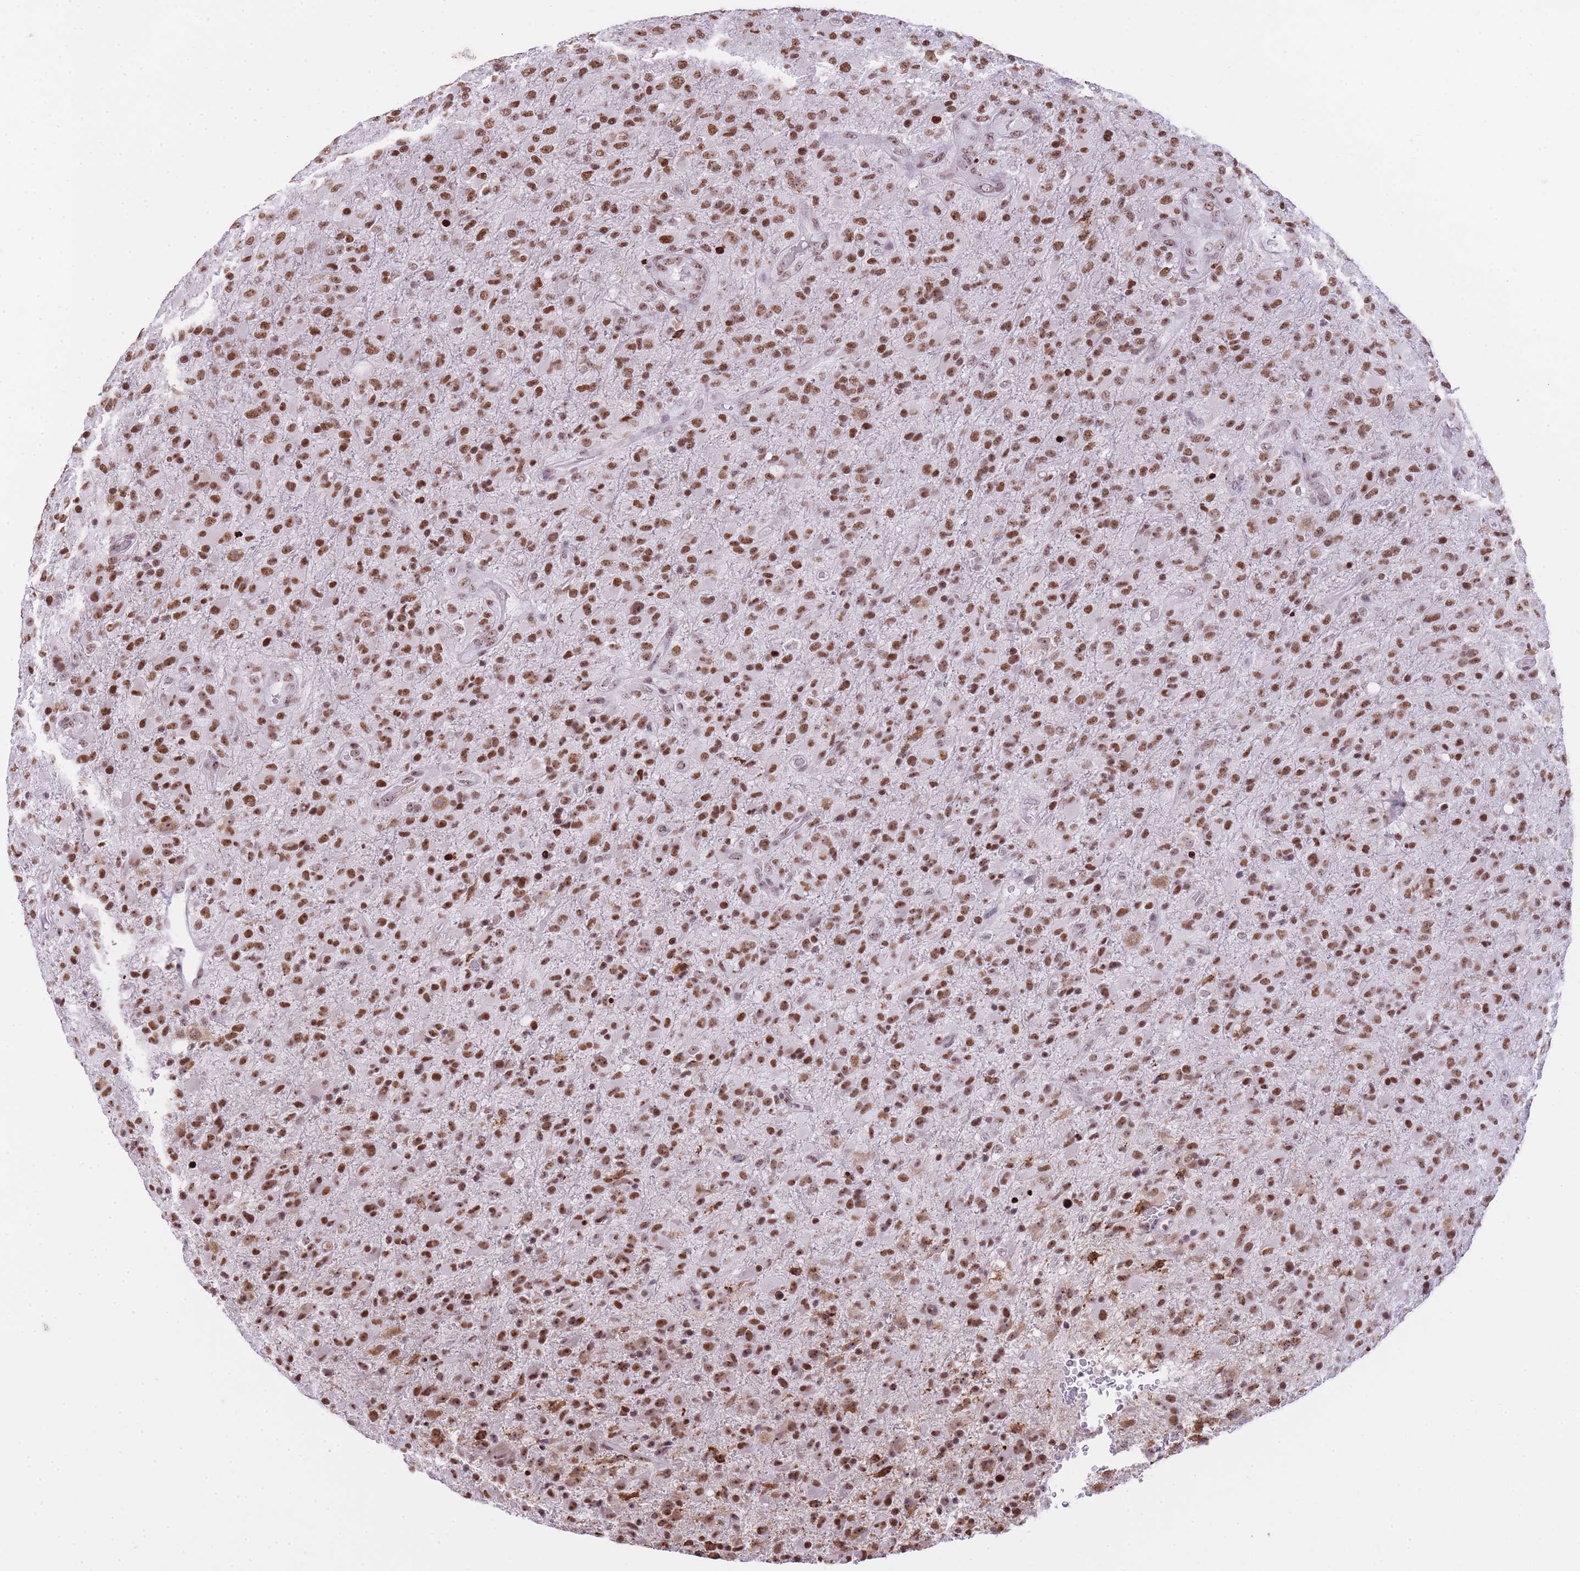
{"staining": {"intensity": "strong", "quantity": ">75%", "location": "nuclear"}, "tissue": "glioma", "cell_type": "Tumor cells", "image_type": "cancer", "snomed": [{"axis": "morphology", "description": "Glioma, malignant, Low grade"}, {"axis": "topography", "description": "Brain"}], "caption": "Brown immunohistochemical staining in human low-grade glioma (malignant) demonstrates strong nuclear staining in approximately >75% of tumor cells. Nuclei are stained in blue.", "gene": "EVC2", "patient": {"sex": "male", "age": 65}}